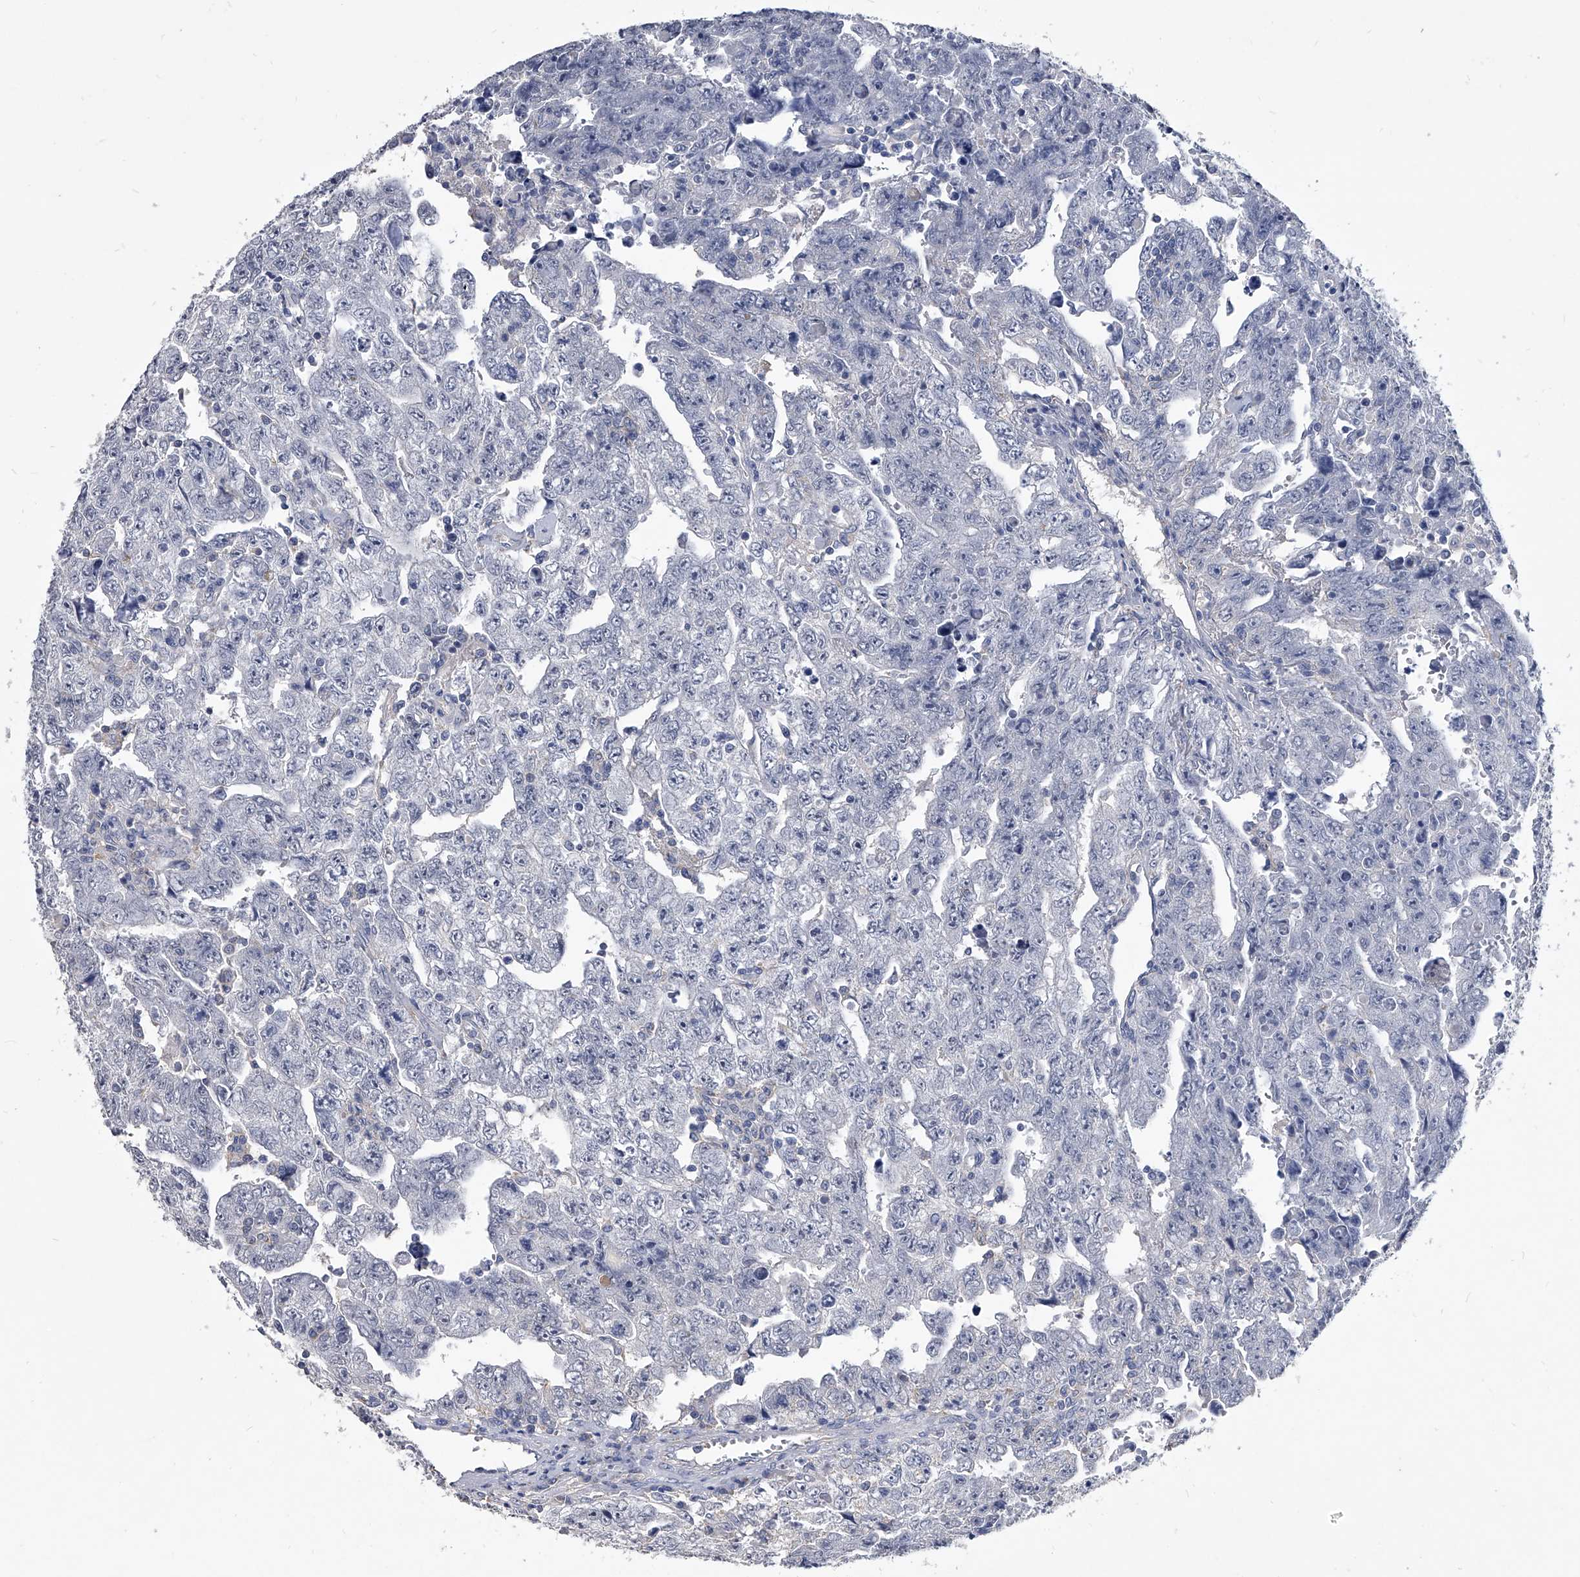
{"staining": {"intensity": "negative", "quantity": "none", "location": "none"}, "tissue": "testis cancer", "cell_type": "Tumor cells", "image_type": "cancer", "snomed": [{"axis": "morphology", "description": "Carcinoma, Embryonal, NOS"}, {"axis": "topography", "description": "Testis"}], "caption": "Protein analysis of embryonal carcinoma (testis) reveals no significant staining in tumor cells. (Brightfield microscopy of DAB IHC at high magnification).", "gene": "BCAS1", "patient": {"sex": "male", "age": 28}}